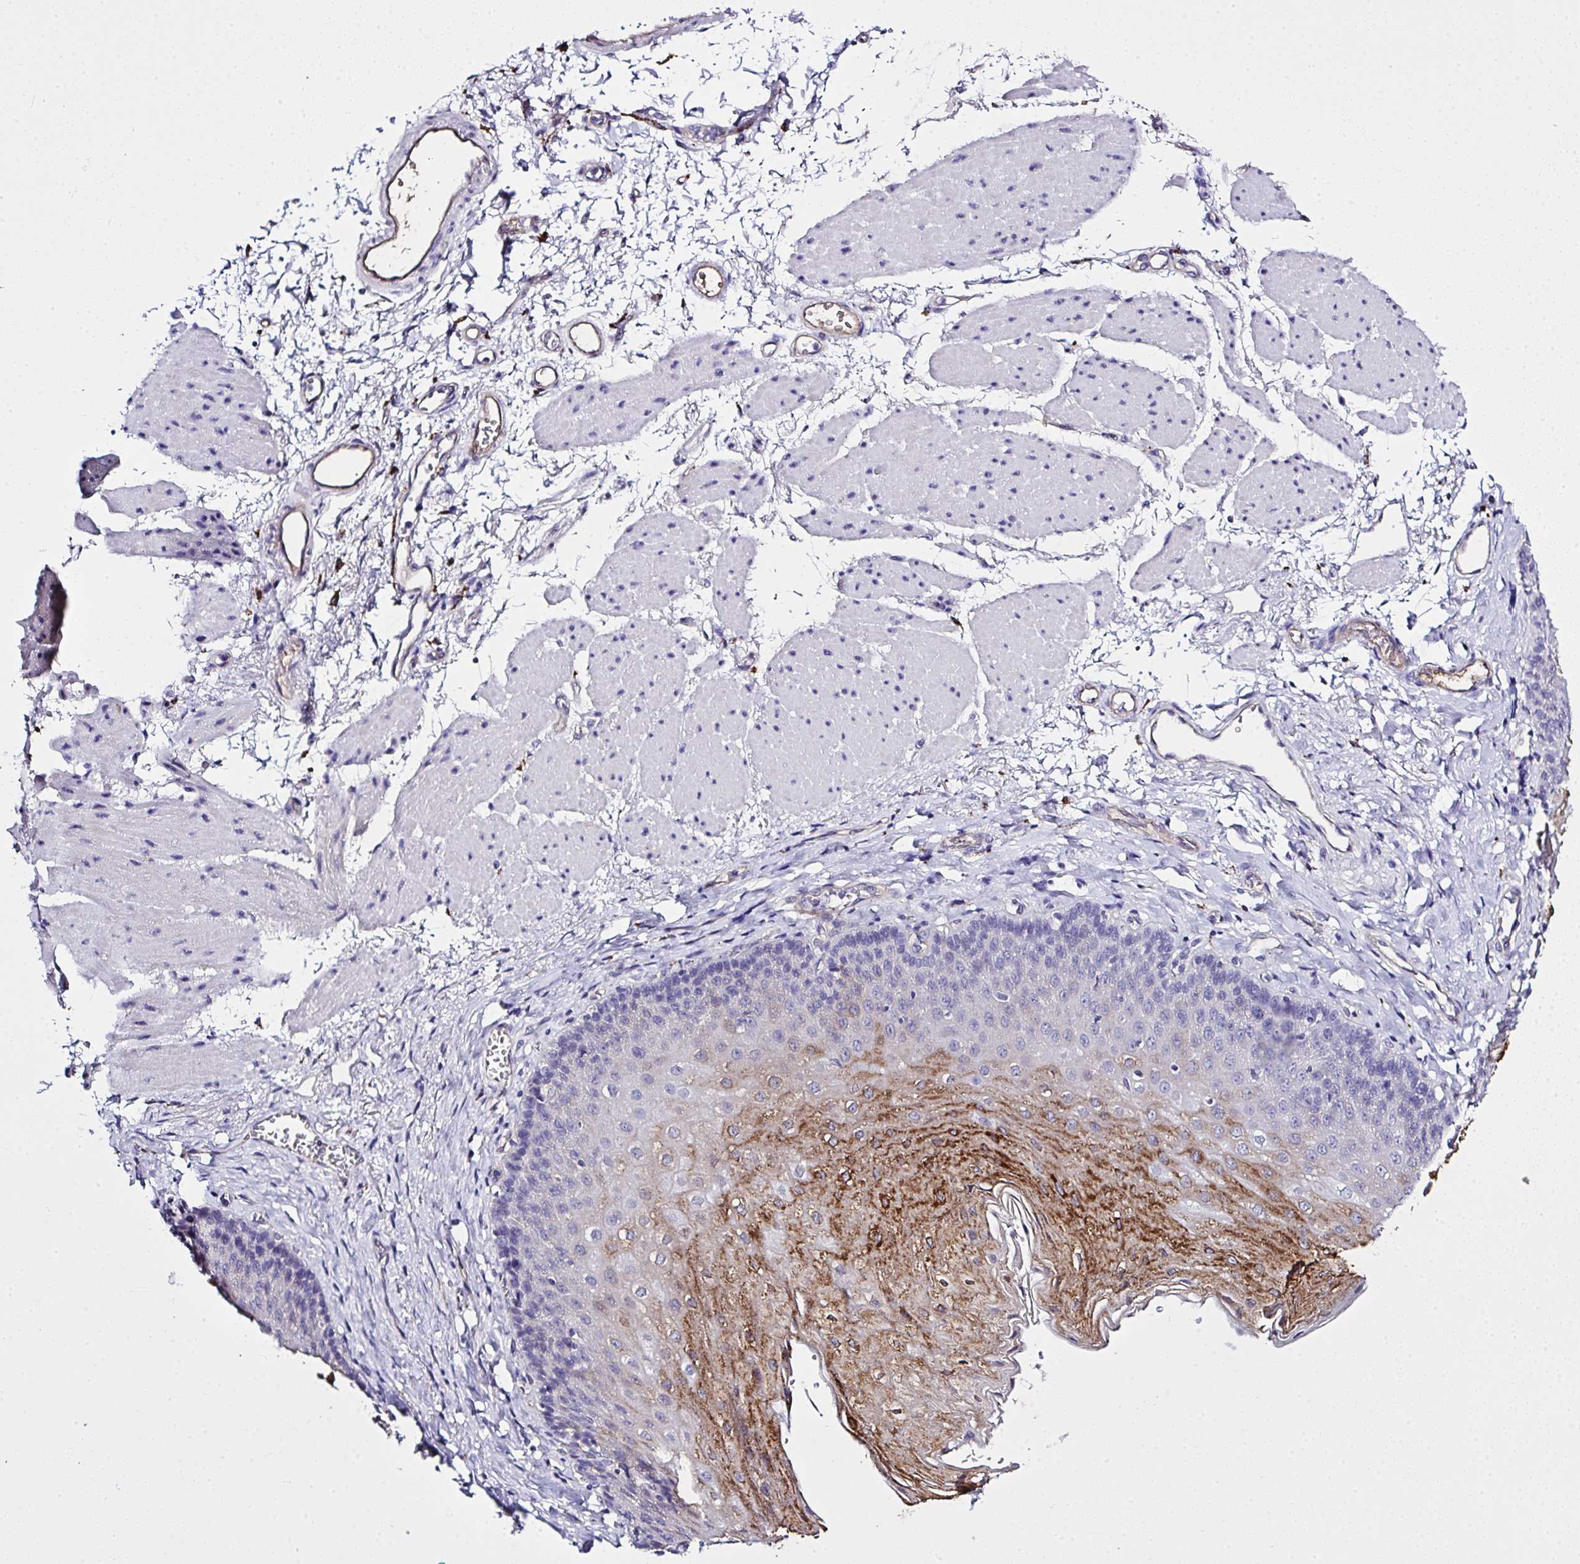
{"staining": {"intensity": "strong", "quantity": "<25%", "location": "cytoplasmic/membranous"}, "tissue": "esophagus", "cell_type": "Squamous epithelial cells", "image_type": "normal", "snomed": [{"axis": "morphology", "description": "Normal tissue, NOS"}, {"axis": "topography", "description": "Esophagus"}], "caption": "Immunohistochemistry (DAB (3,3'-diaminobenzidine)) staining of benign esophagus exhibits strong cytoplasmic/membranous protein positivity in approximately <25% of squamous epithelial cells.", "gene": "ZNF813", "patient": {"sex": "female", "age": 81}}